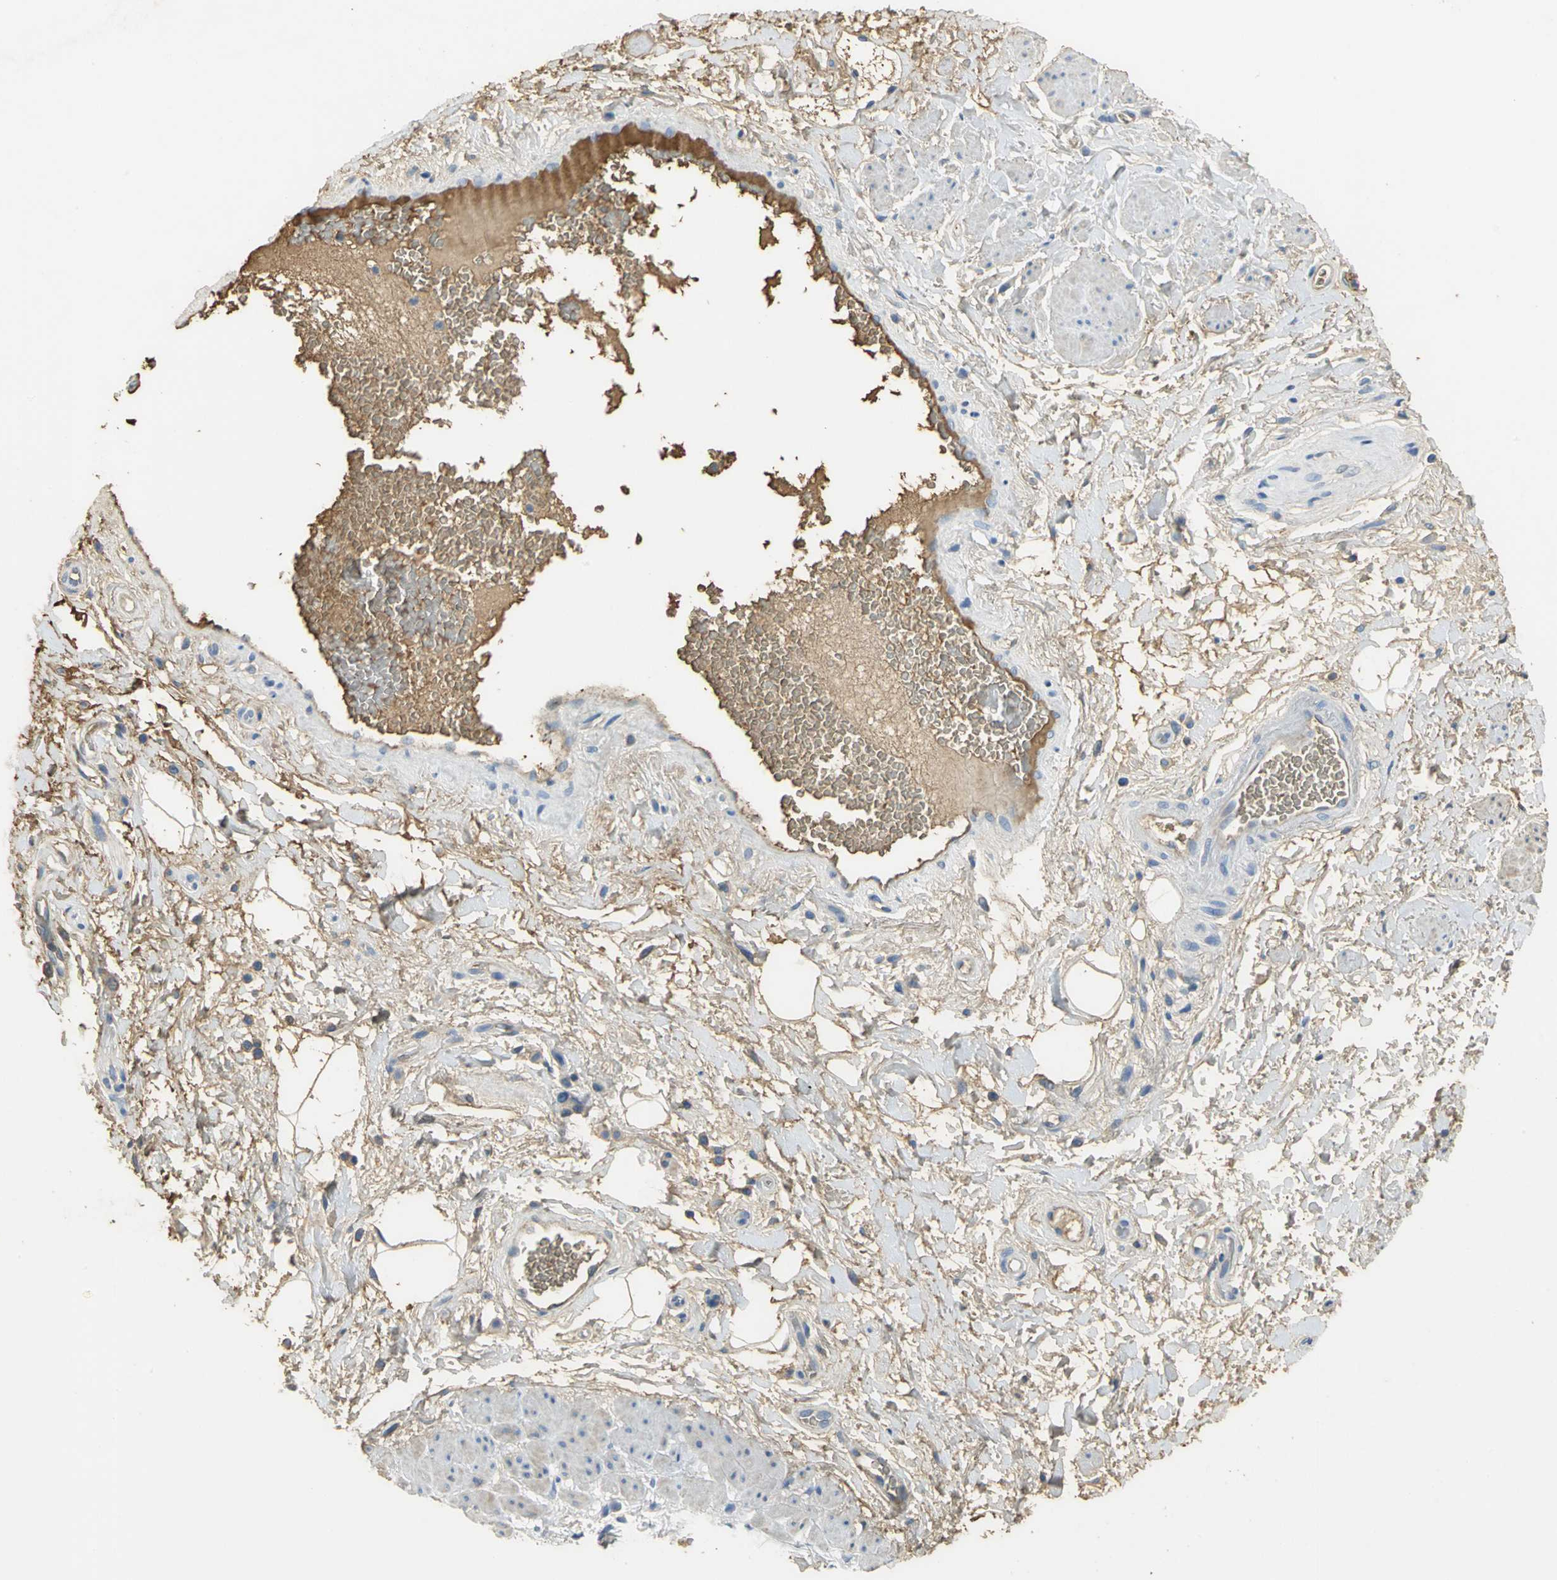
{"staining": {"intensity": "weak", "quantity": "25%-75%", "location": "cytoplasmic/membranous"}, "tissue": "adipose tissue", "cell_type": "Adipocytes", "image_type": "normal", "snomed": [{"axis": "morphology", "description": "Normal tissue, NOS"}, {"axis": "topography", "description": "Soft tissue"}, {"axis": "topography", "description": "Peripheral nerve tissue"}], "caption": "Brown immunohistochemical staining in unremarkable adipose tissue reveals weak cytoplasmic/membranous expression in about 25%-75% of adipocytes. (DAB (3,3'-diaminobenzidine) IHC with brightfield microscopy, high magnification).", "gene": "GYG2", "patient": {"sex": "female", "age": 71}}